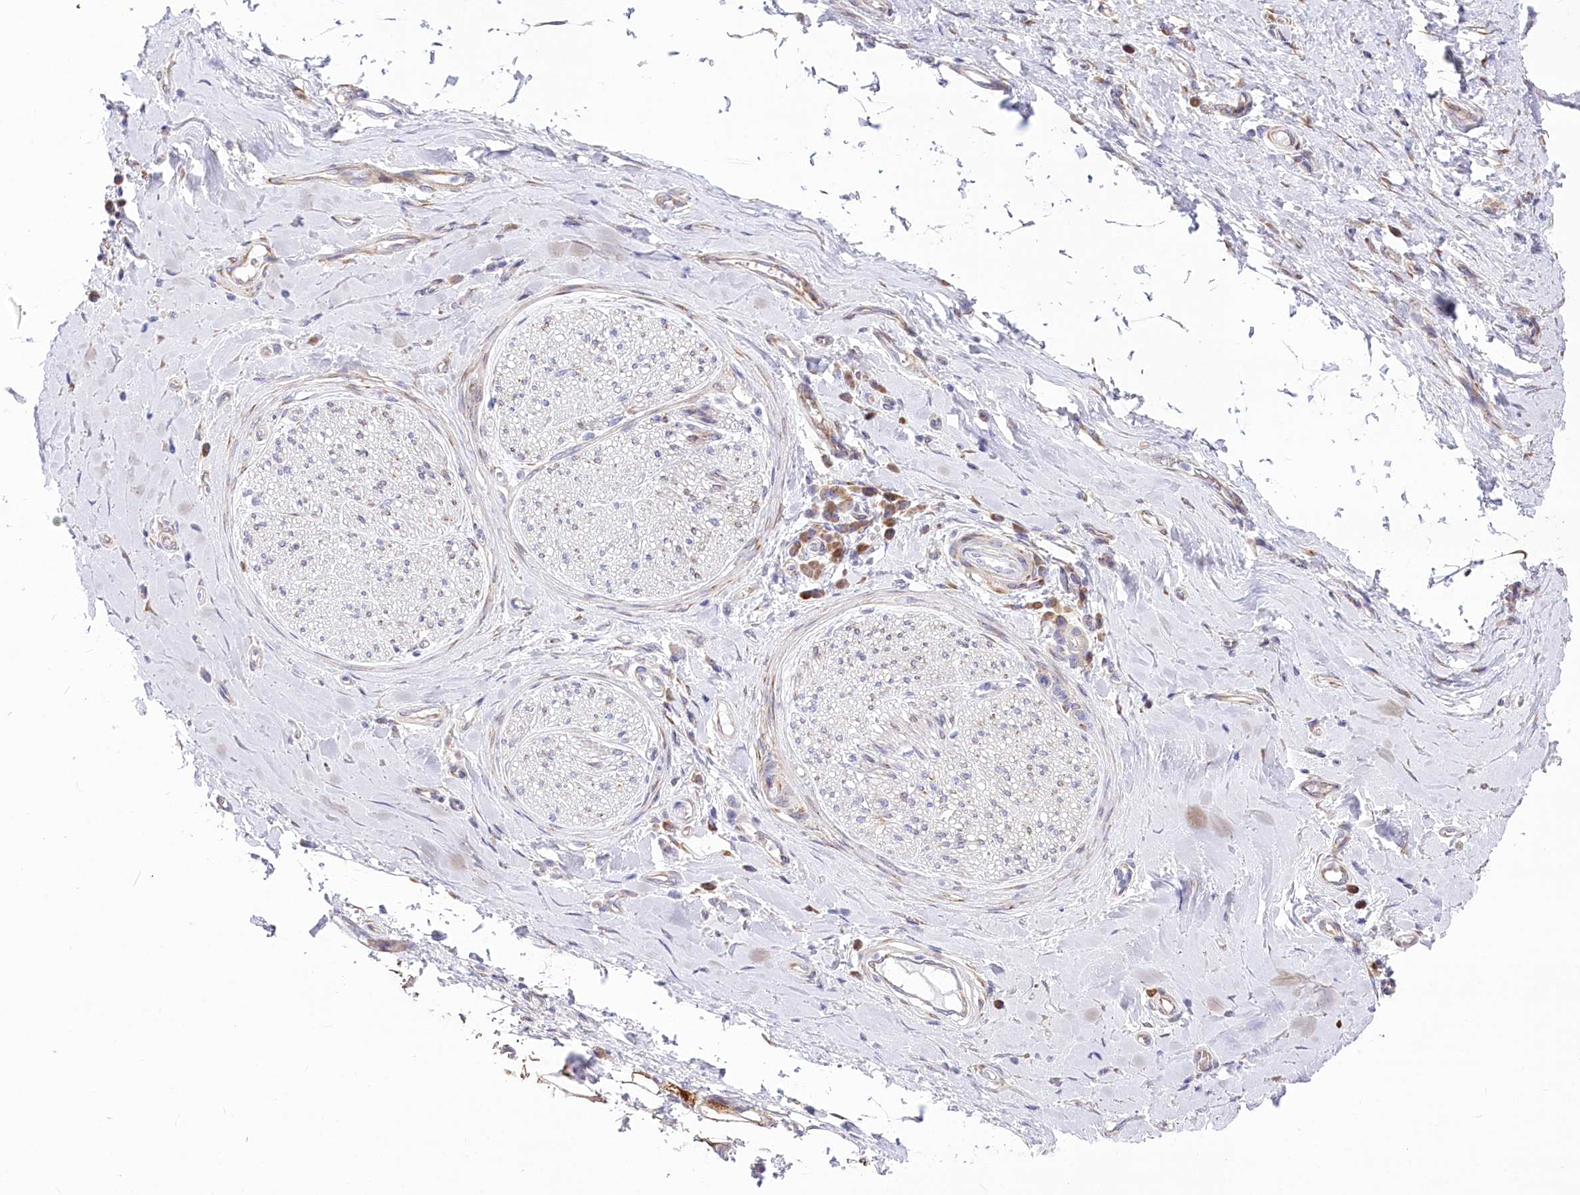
{"staining": {"intensity": "moderate", "quantity": ">75%", "location": "cytoplasmic/membranous"}, "tissue": "adipose tissue", "cell_type": "Adipocytes", "image_type": "normal", "snomed": [{"axis": "morphology", "description": "Normal tissue, NOS"}, {"axis": "morphology", "description": "Adenocarcinoma, NOS"}, {"axis": "topography", "description": "Esophagus"}, {"axis": "topography", "description": "Stomach, upper"}, {"axis": "topography", "description": "Peripheral nerve tissue"}], "caption": "Brown immunohistochemical staining in normal adipose tissue exhibits moderate cytoplasmic/membranous positivity in about >75% of adipocytes. (DAB IHC with brightfield microscopy, high magnification).", "gene": "STT3B", "patient": {"sex": "male", "age": 62}}